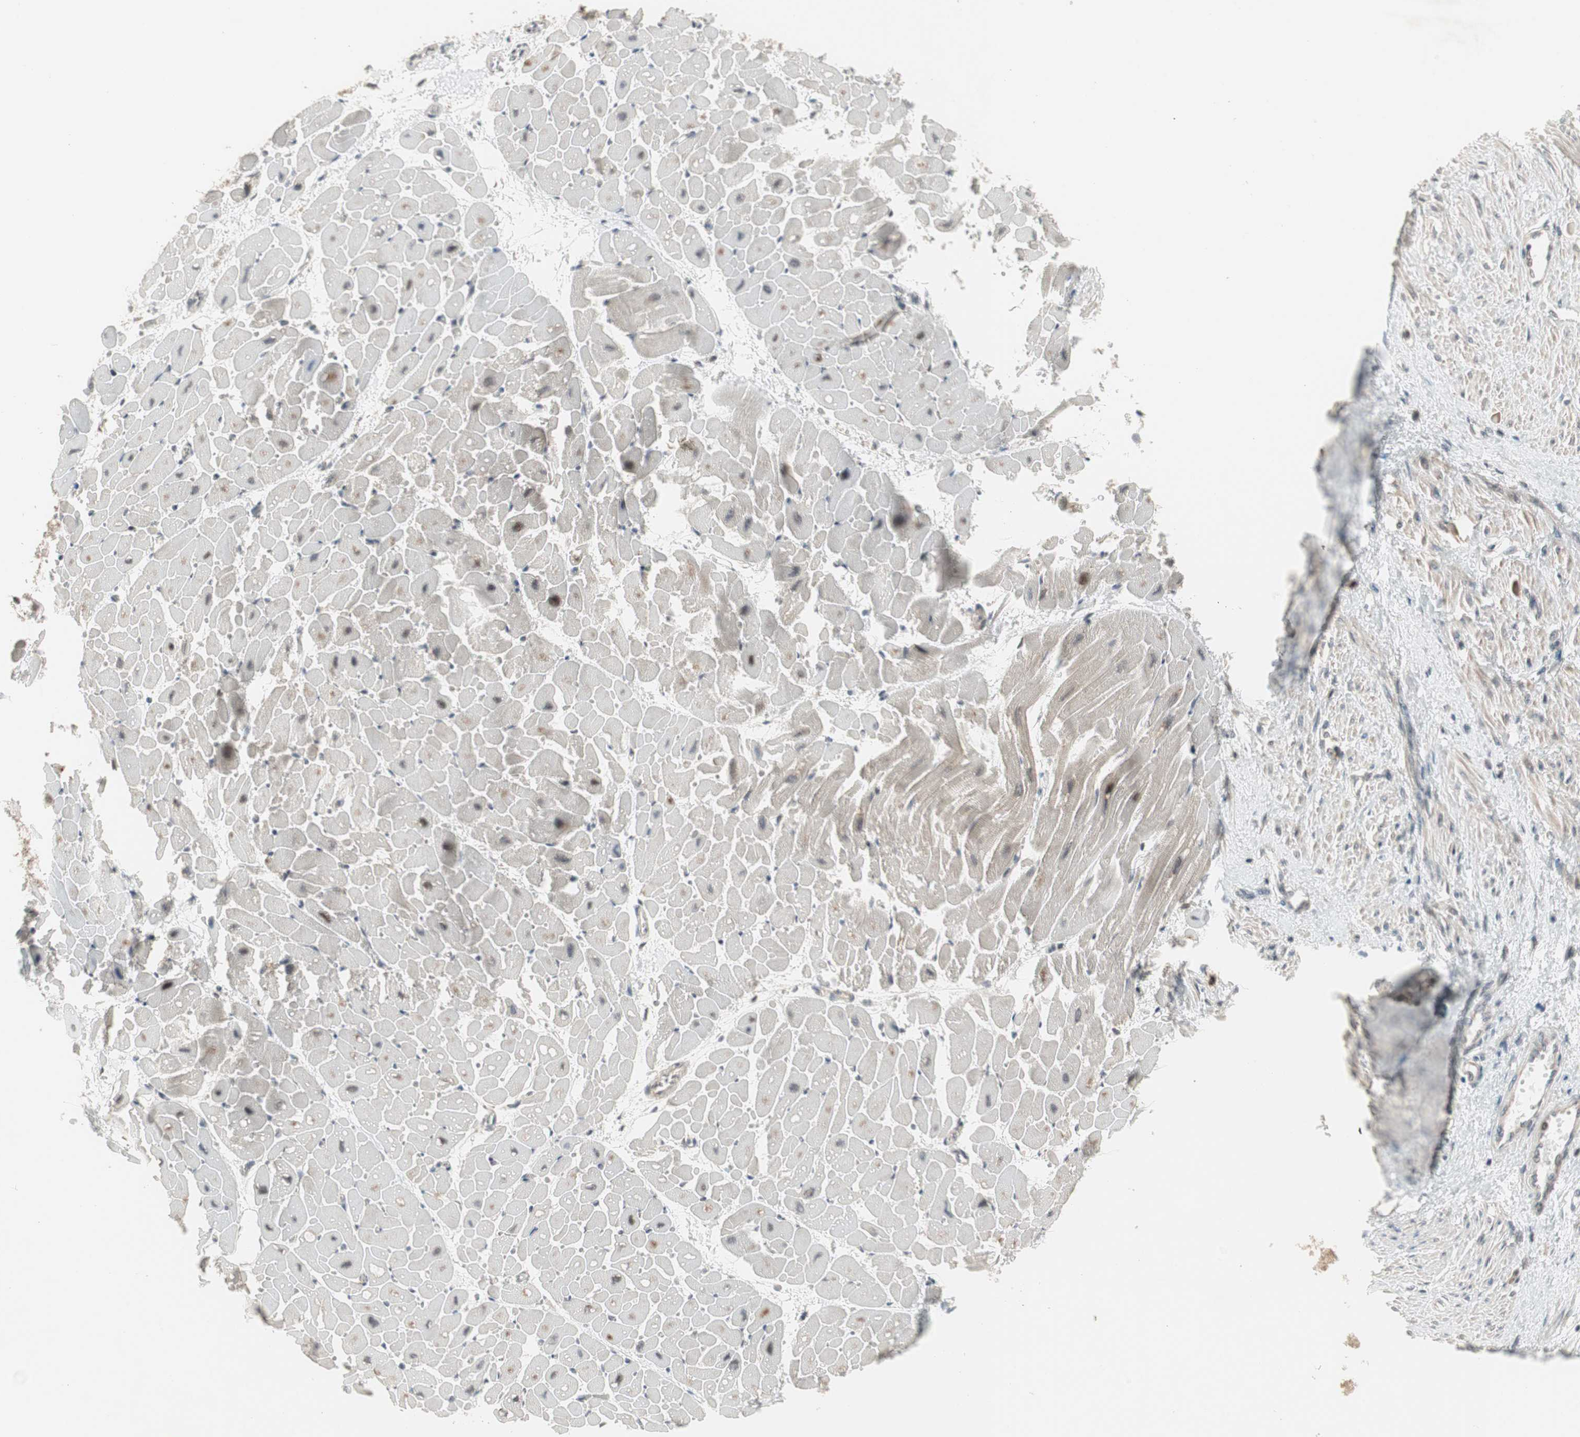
{"staining": {"intensity": "weak", "quantity": "<25%", "location": "cytoplasmic/membranous"}, "tissue": "heart muscle", "cell_type": "Cardiomyocytes", "image_type": "normal", "snomed": [{"axis": "morphology", "description": "Normal tissue, NOS"}, {"axis": "topography", "description": "Heart"}], "caption": "Immunohistochemical staining of unremarkable human heart muscle demonstrates no significant staining in cardiomyocytes. Brightfield microscopy of immunohistochemistry (IHC) stained with DAB (3,3'-diaminobenzidine) (brown) and hematoxylin (blue), captured at high magnification.", "gene": "SNX4", "patient": {"sex": "male", "age": 45}}